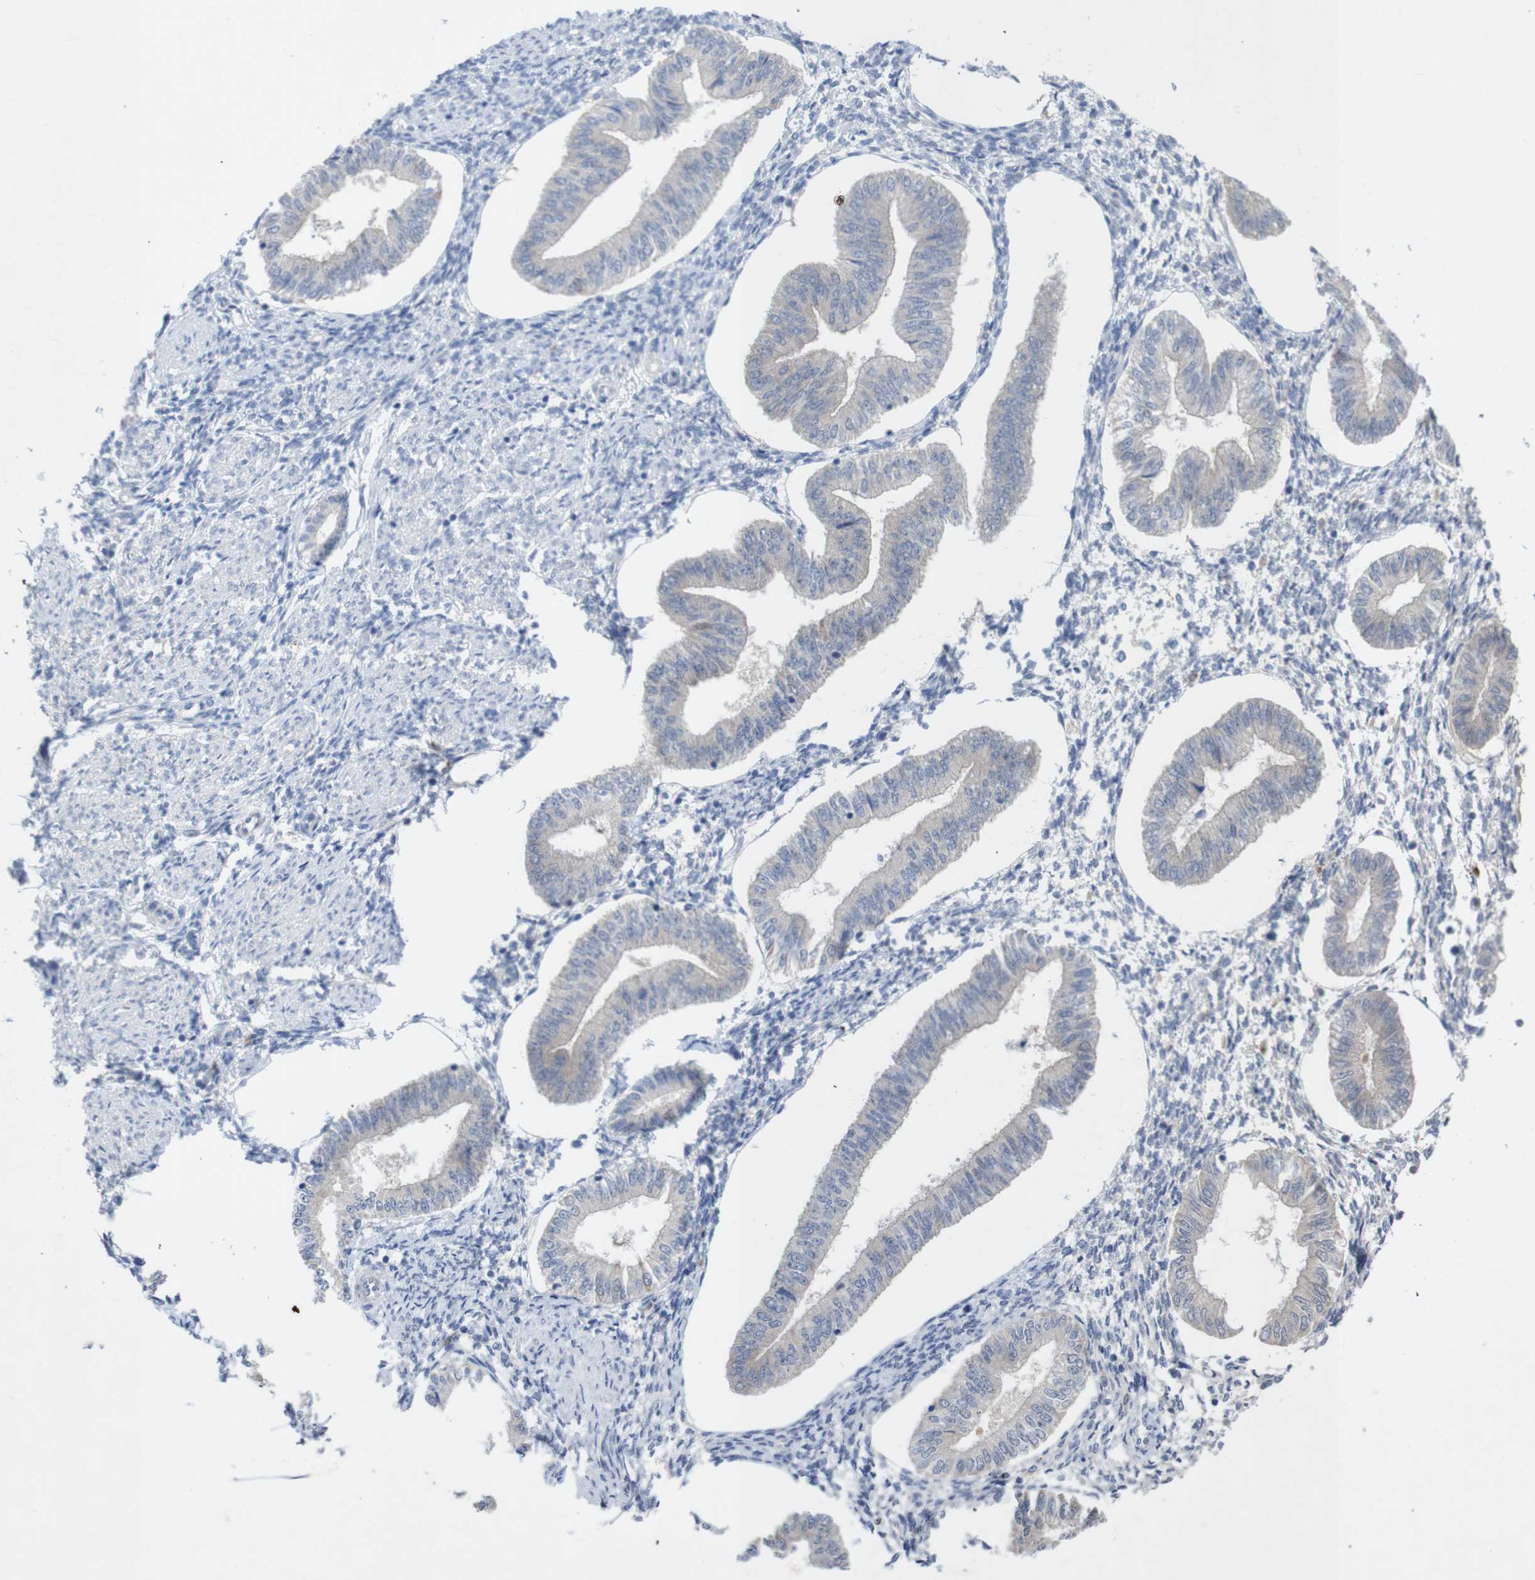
{"staining": {"intensity": "negative", "quantity": "none", "location": "none"}, "tissue": "endometrium", "cell_type": "Cells in endometrial stroma", "image_type": "normal", "snomed": [{"axis": "morphology", "description": "Normal tissue, NOS"}, {"axis": "topography", "description": "Endometrium"}], "caption": "Immunohistochemical staining of benign endometrium reveals no significant expression in cells in endometrial stroma. (DAB (3,3'-diaminobenzidine) immunohistochemistry (IHC) visualized using brightfield microscopy, high magnification).", "gene": "BCAR3", "patient": {"sex": "female", "age": 50}}